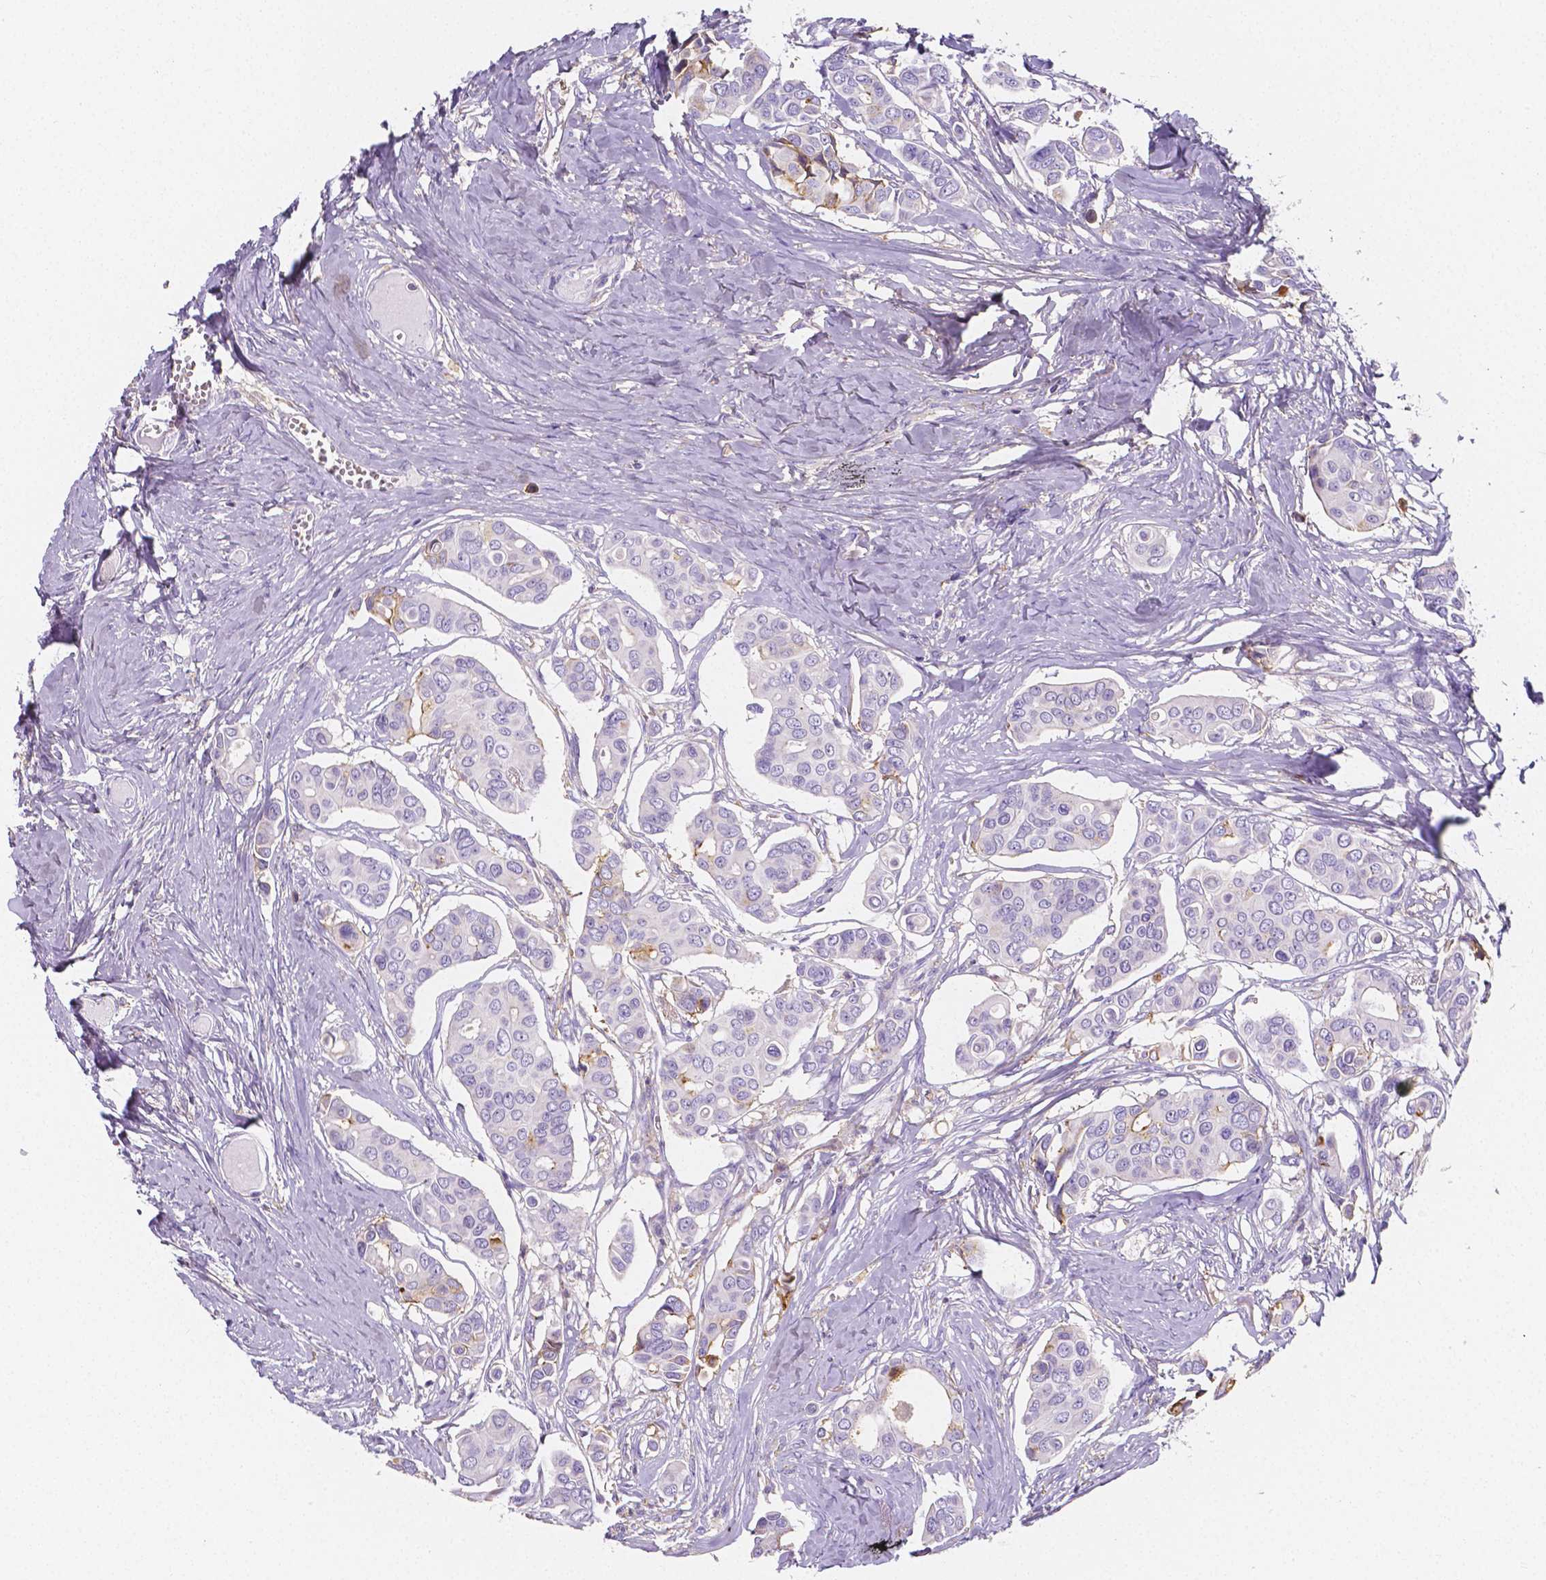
{"staining": {"intensity": "negative", "quantity": "none", "location": "none"}, "tissue": "breast cancer", "cell_type": "Tumor cells", "image_type": "cancer", "snomed": [{"axis": "morphology", "description": "Duct carcinoma"}, {"axis": "topography", "description": "Breast"}], "caption": "A histopathology image of invasive ductal carcinoma (breast) stained for a protein demonstrates no brown staining in tumor cells.", "gene": "GABRD", "patient": {"sex": "female", "age": 54}}